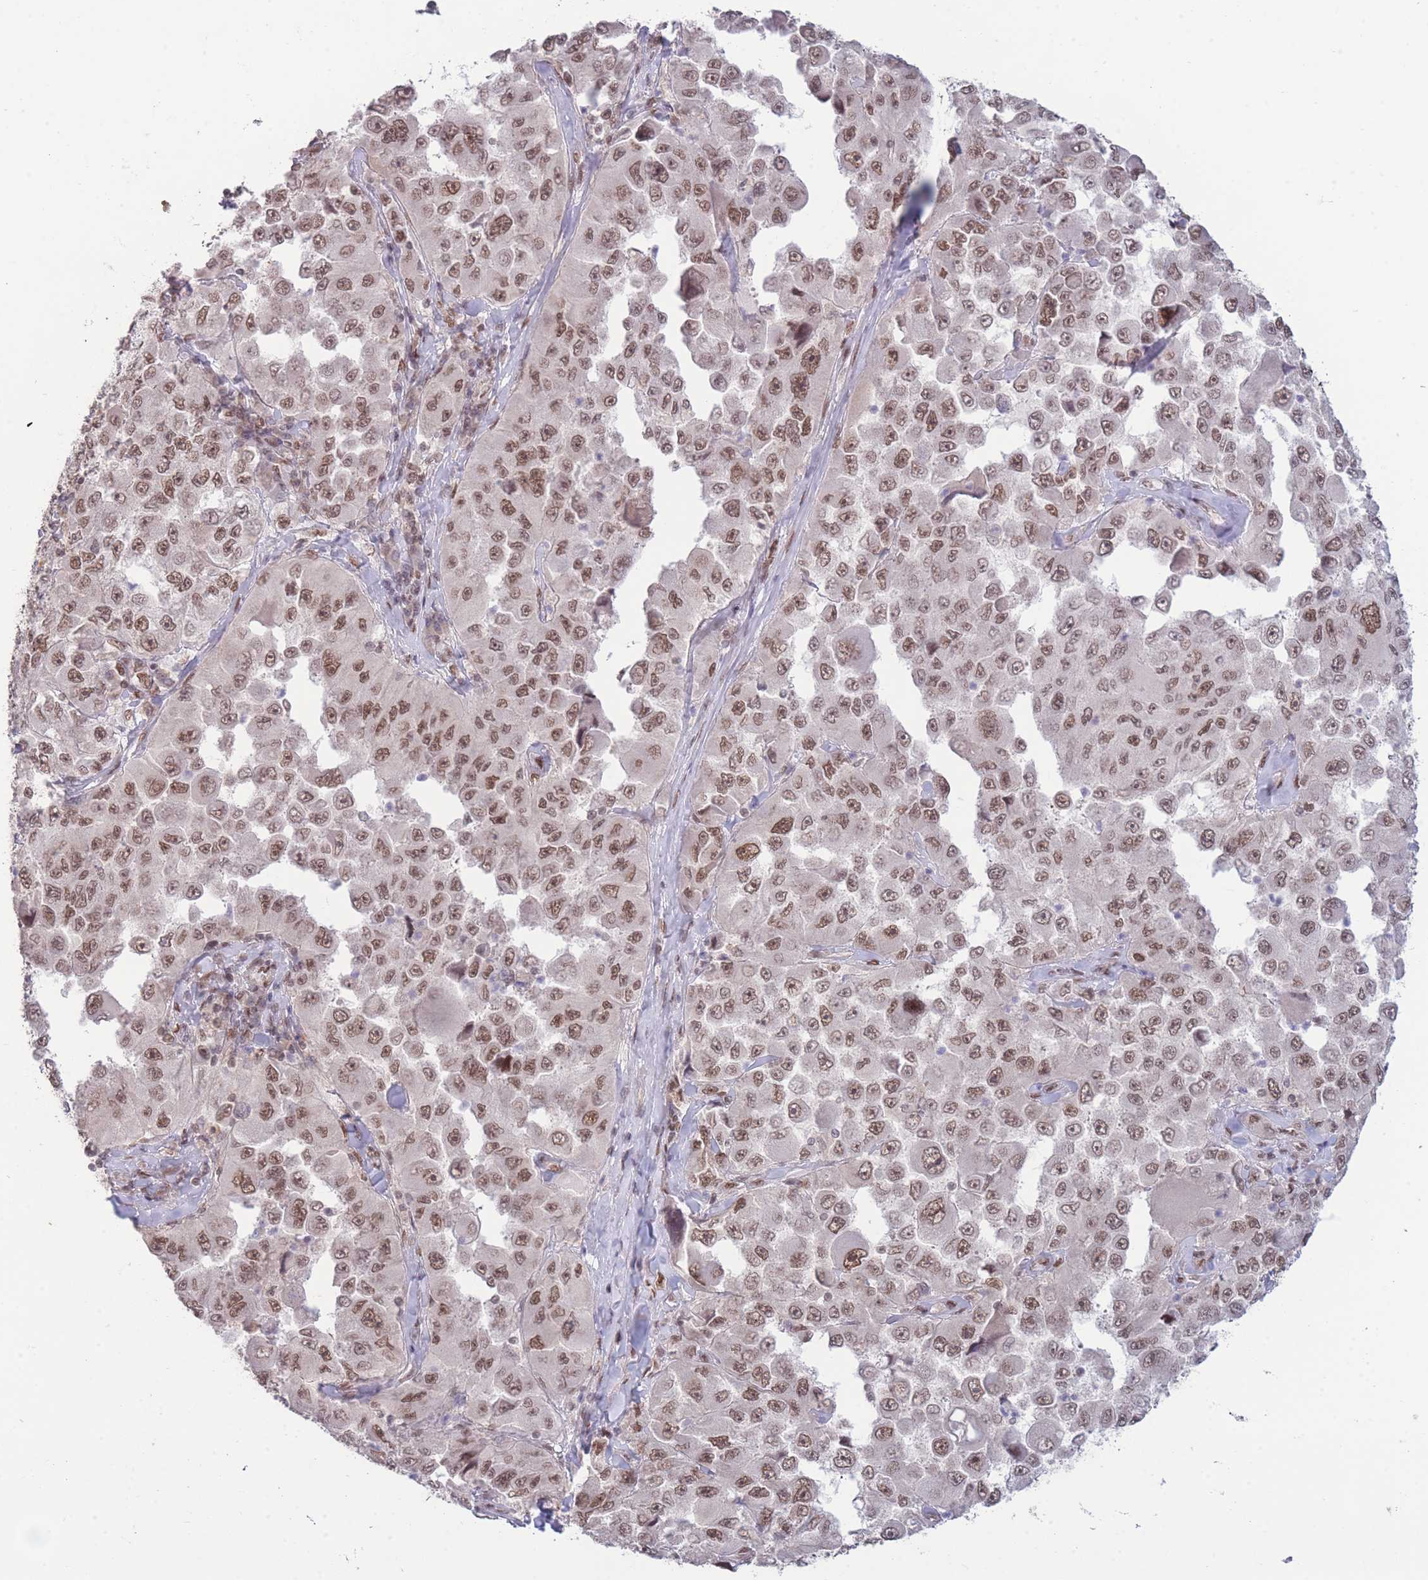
{"staining": {"intensity": "moderate", "quantity": ">75%", "location": "nuclear"}, "tissue": "melanoma", "cell_type": "Tumor cells", "image_type": "cancer", "snomed": [{"axis": "morphology", "description": "Malignant melanoma, Metastatic site"}, {"axis": "topography", "description": "Lymph node"}], "caption": "IHC staining of malignant melanoma (metastatic site), which shows medium levels of moderate nuclear expression in about >75% of tumor cells indicating moderate nuclear protein expression. The staining was performed using DAB (brown) for protein detection and nuclei were counterstained in hematoxylin (blue).", "gene": "CARD8", "patient": {"sex": "male", "age": 62}}